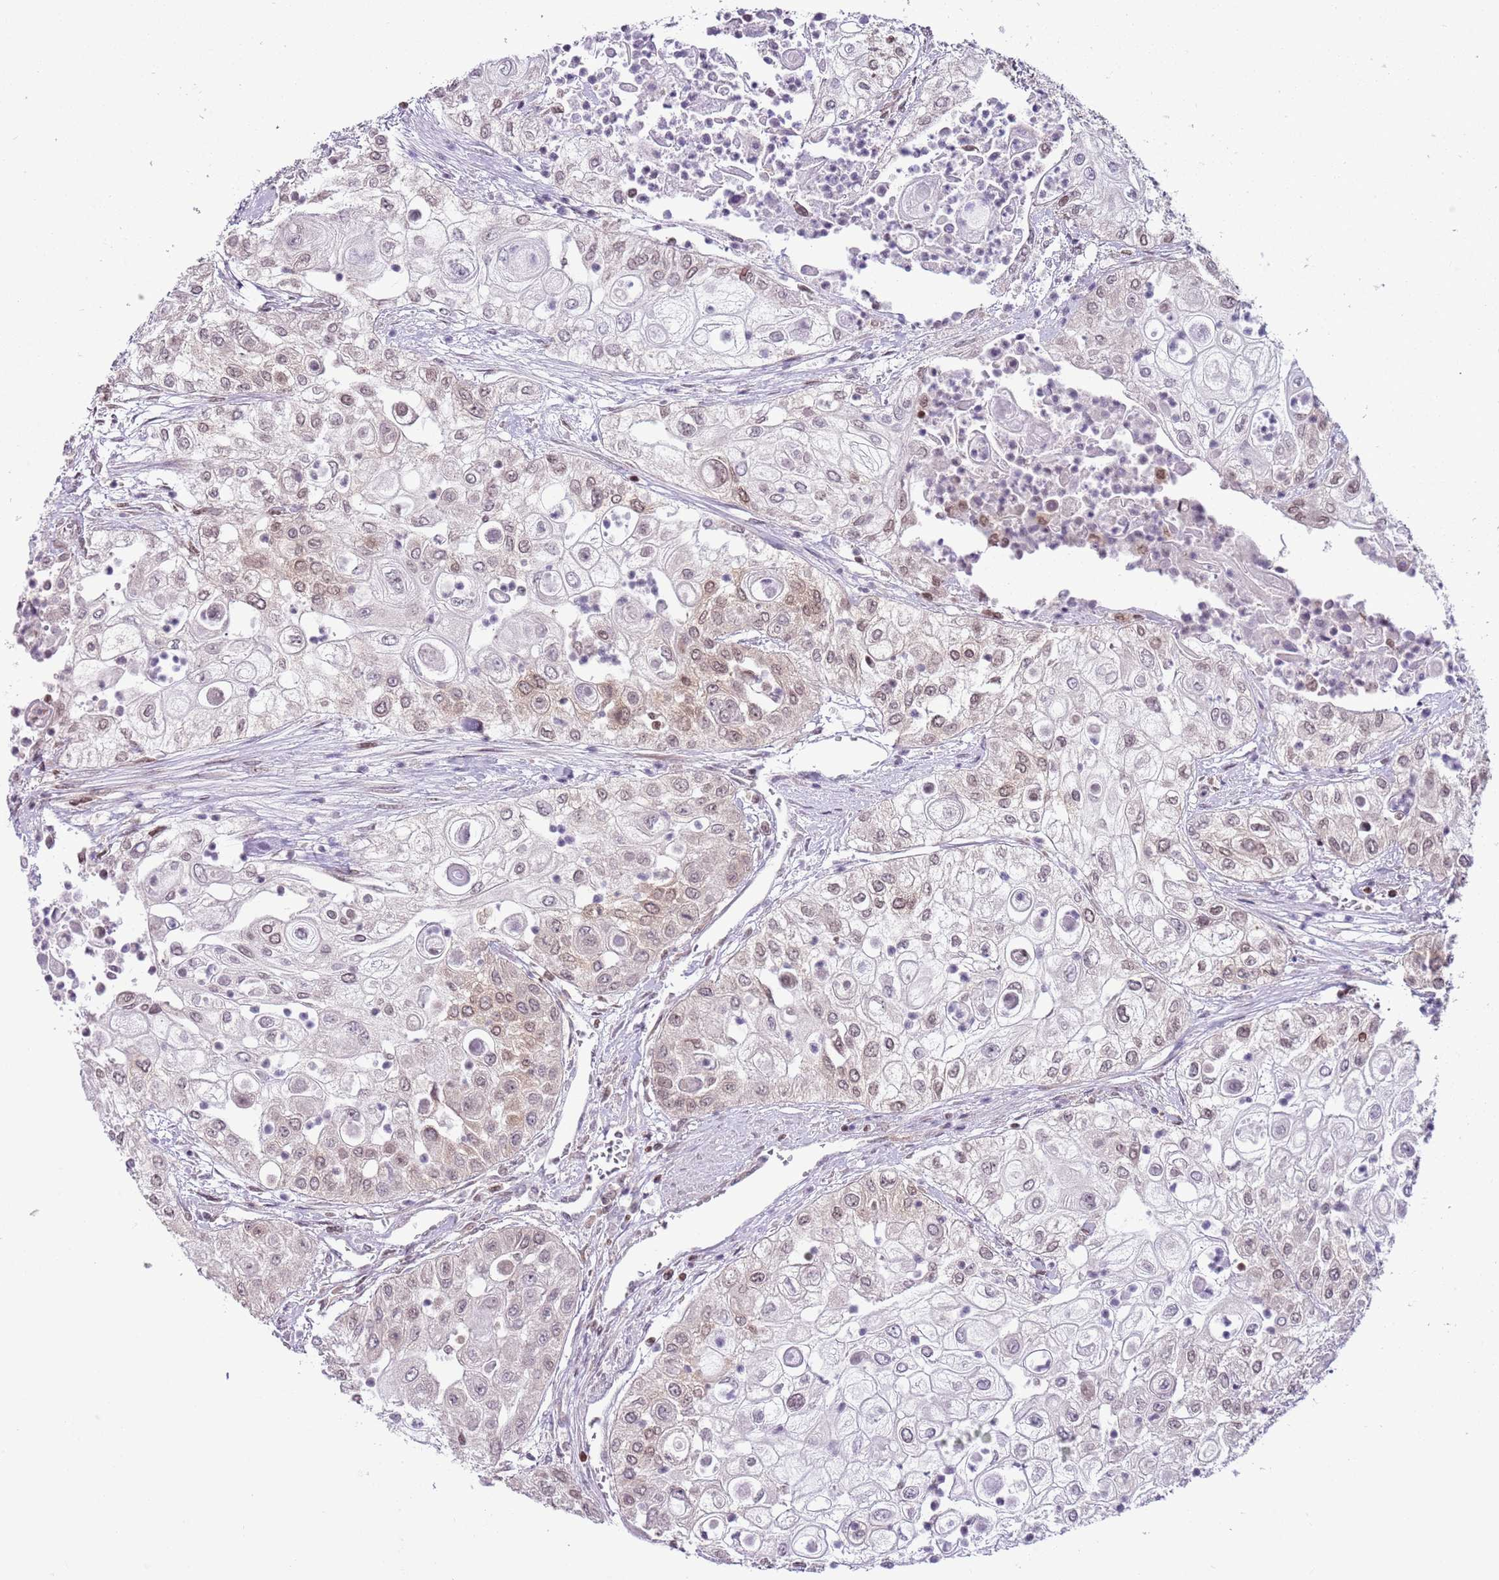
{"staining": {"intensity": "weak", "quantity": "25%-75%", "location": "nuclear"}, "tissue": "urothelial cancer", "cell_type": "Tumor cells", "image_type": "cancer", "snomed": [{"axis": "morphology", "description": "Urothelial carcinoma, High grade"}, {"axis": "topography", "description": "Urinary bladder"}], "caption": "Protein expression analysis of human urothelial cancer reveals weak nuclear expression in approximately 25%-75% of tumor cells.", "gene": "SELENOH", "patient": {"sex": "female", "age": 79}}